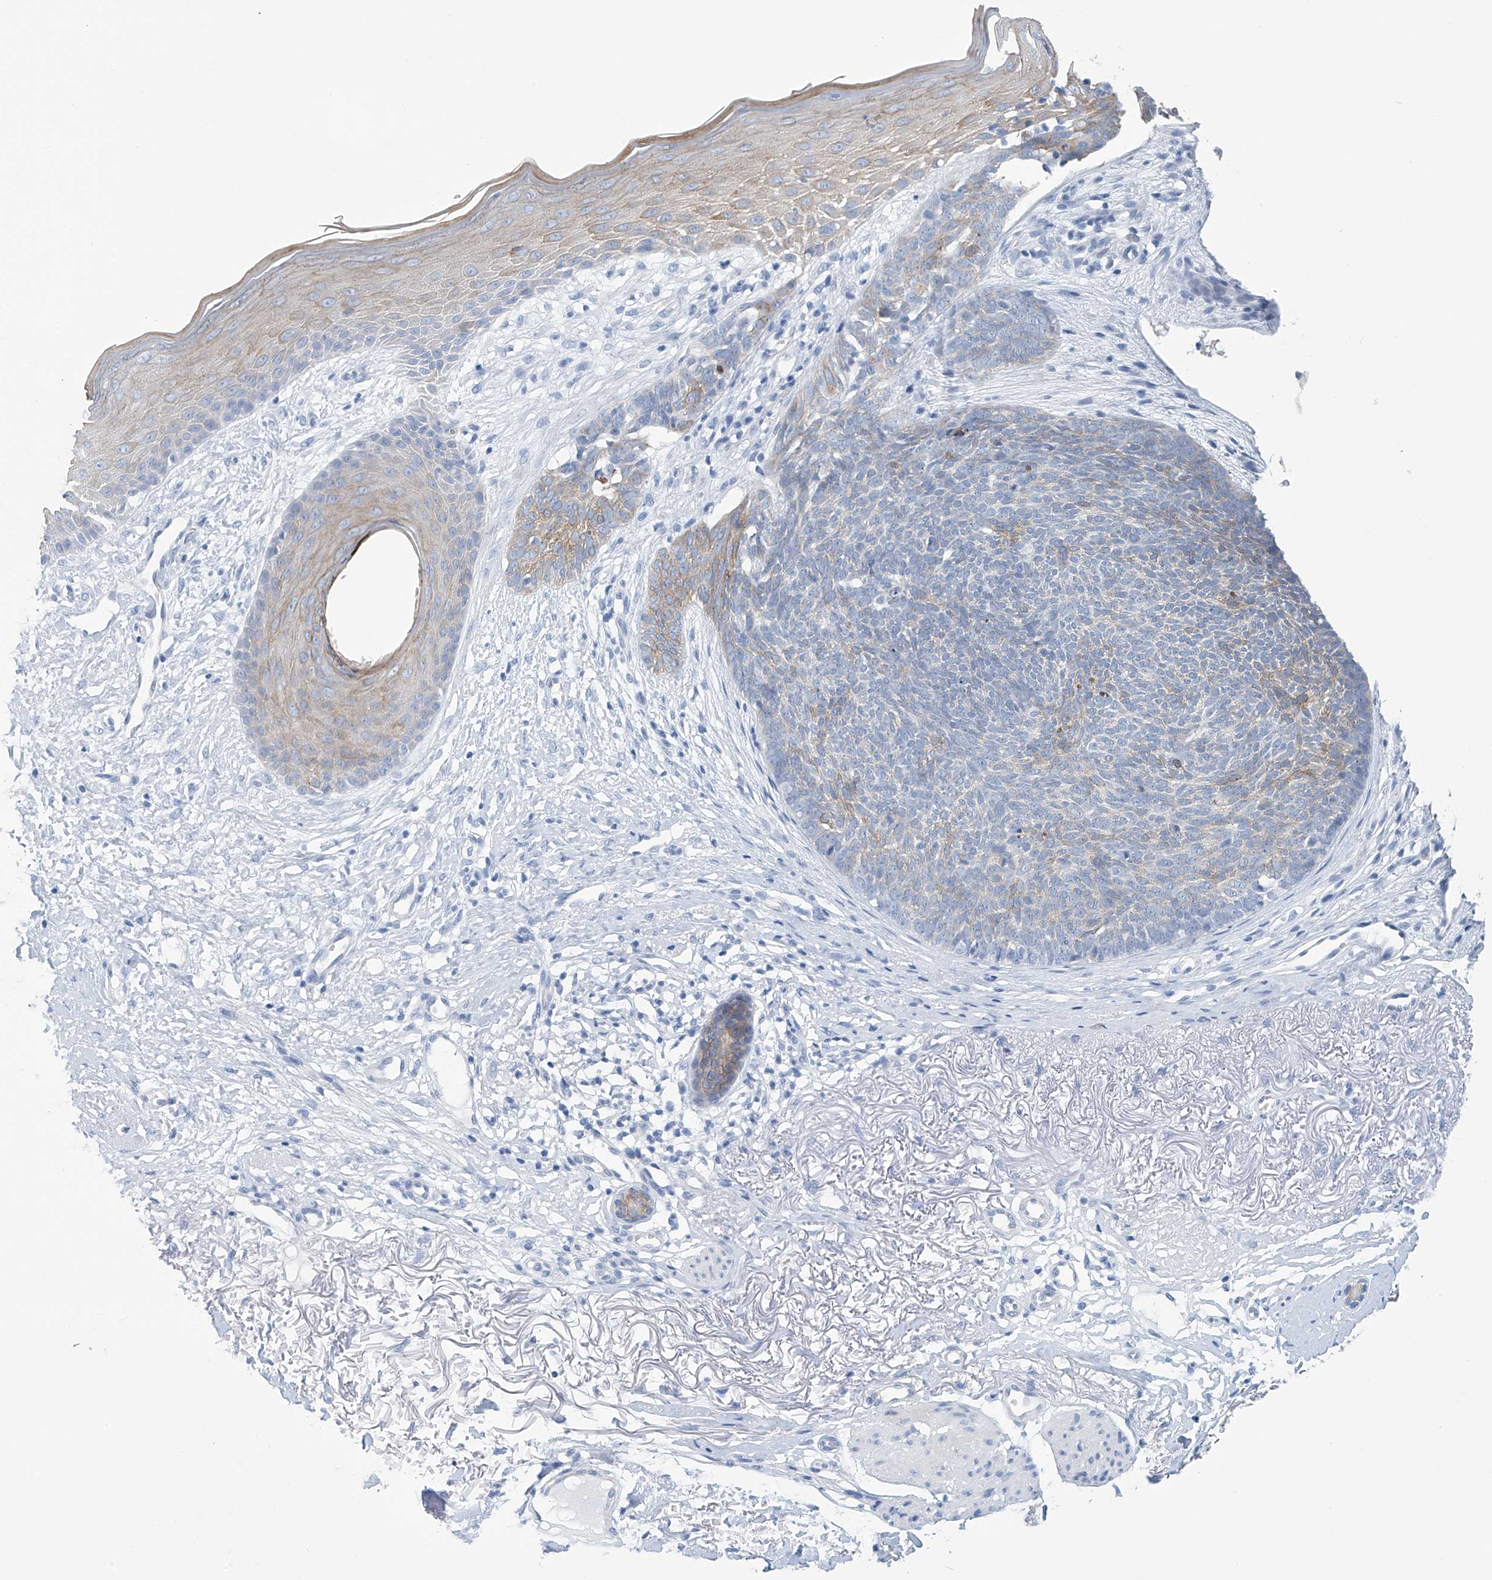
{"staining": {"intensity": "weak", "quantity": "<25%", "location": "cytoplasmic/membranous"}, "tissue": "skin cancer", "cell_type": "Tumor cells", "image_type": "cancer", "snomed": [{"axis": "morphology", "description": "Basal cell carcinoma"}, {"axis": "topography", "description": "Skin"}], "caption": "Micrograph shows no significant protein staining in tumor cells of skin cancer. (DAB immunohistochemistry (IHC) with hematoxylin counter stain).", "gene": "DSP", "patient": {"sex": "female", "age": 70}}